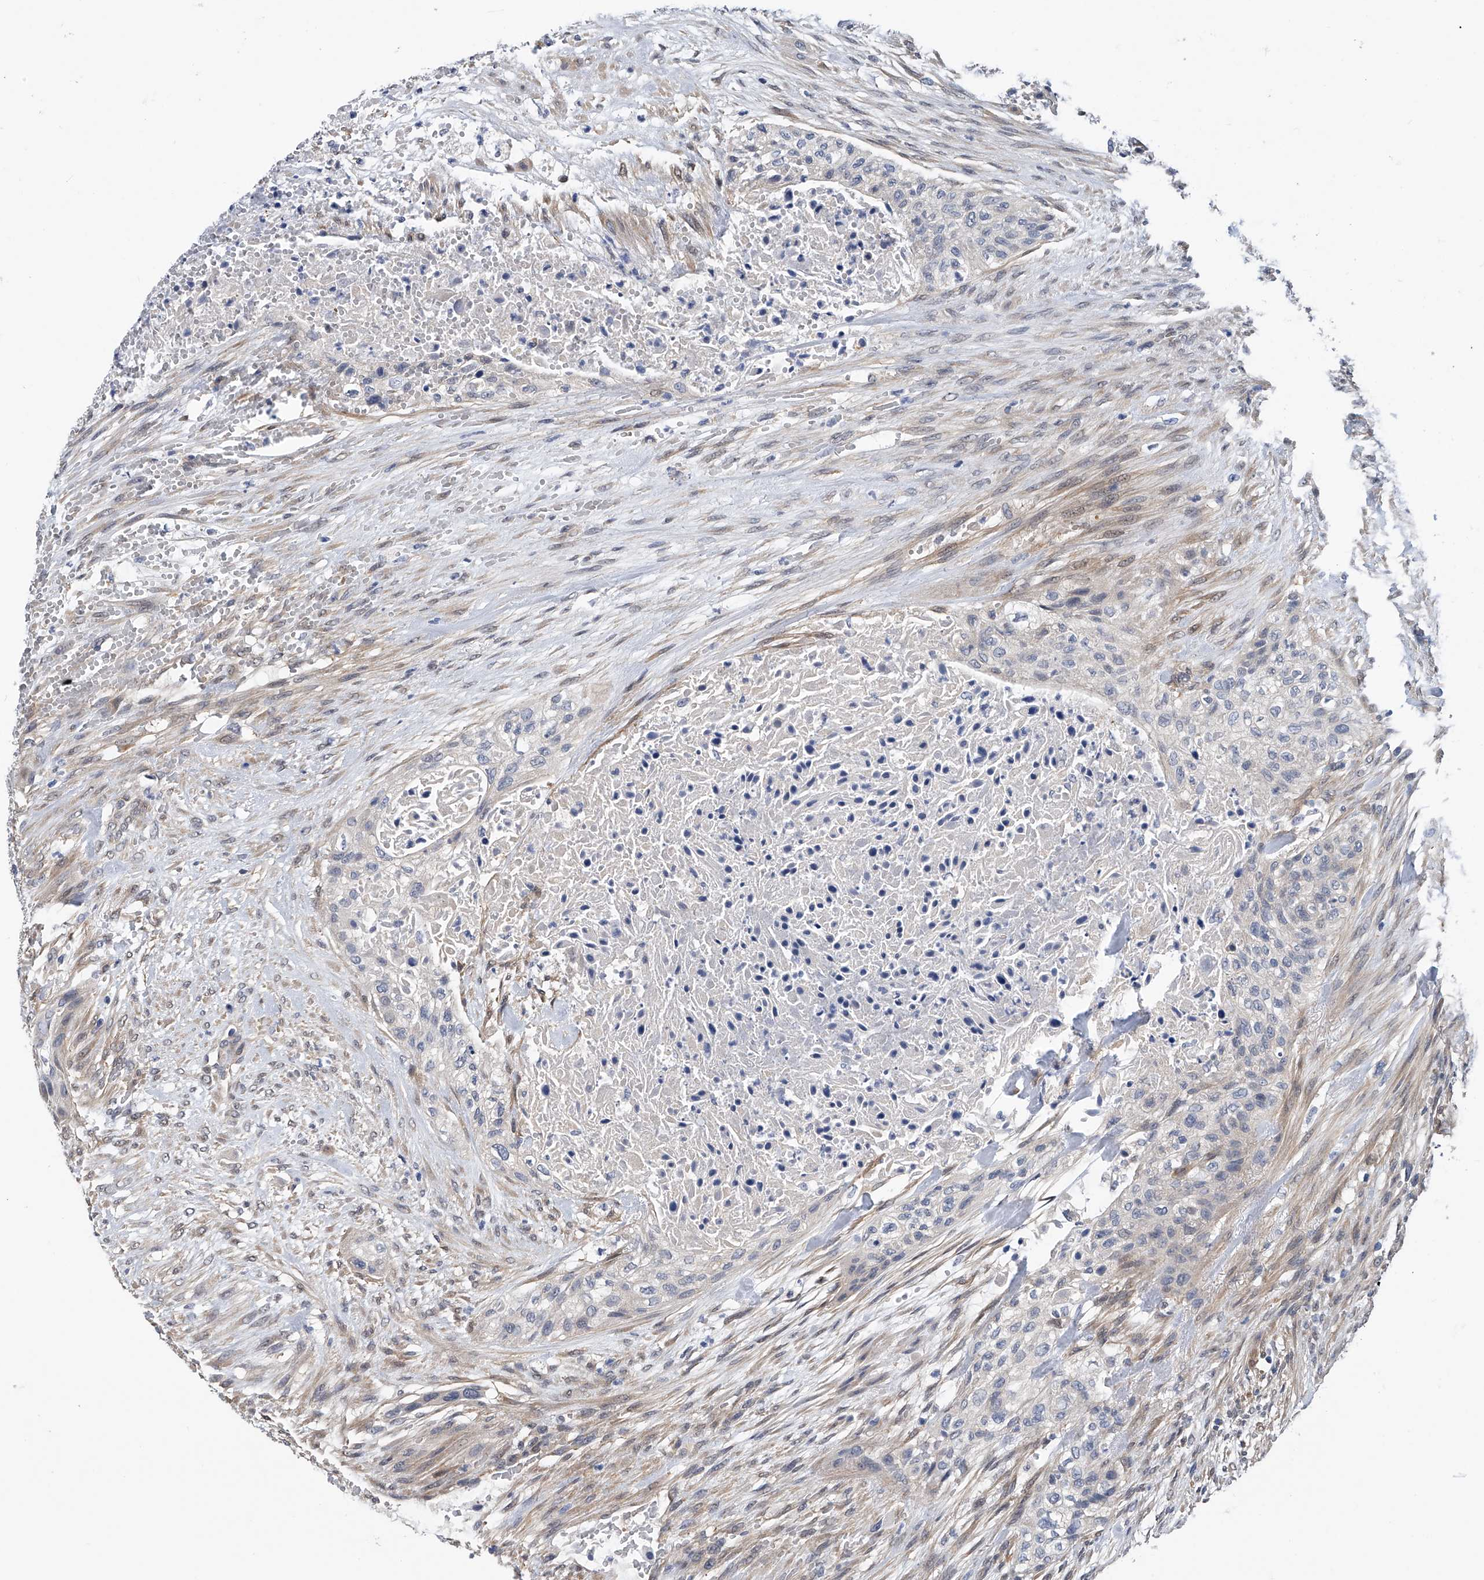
{"staining": {"intensity": "negative", "quantity": "none", "location": "none"}, "tissue": "urothelial cancer", "cell_type": "Tumor cells", "image_type": "cancer", "snomed": [{"axis": "morphology", "description": "Urothelial carcinoma, High grade"}, {"axis": "topography", "description": "Urinary bladder"}], "caption": "High magnification brightfield microscopy of urothelial carcinoma (high-grade) stained with DAB (brown) and counterstained with hematoxylin (blue): tumor cells show no significant staining. The staining is performed using DAB brown chromogen with nuclei counter-stained in using hematoxylin.", "gene": "PGM3", "patient": {"sex": "male", "age": 35}}